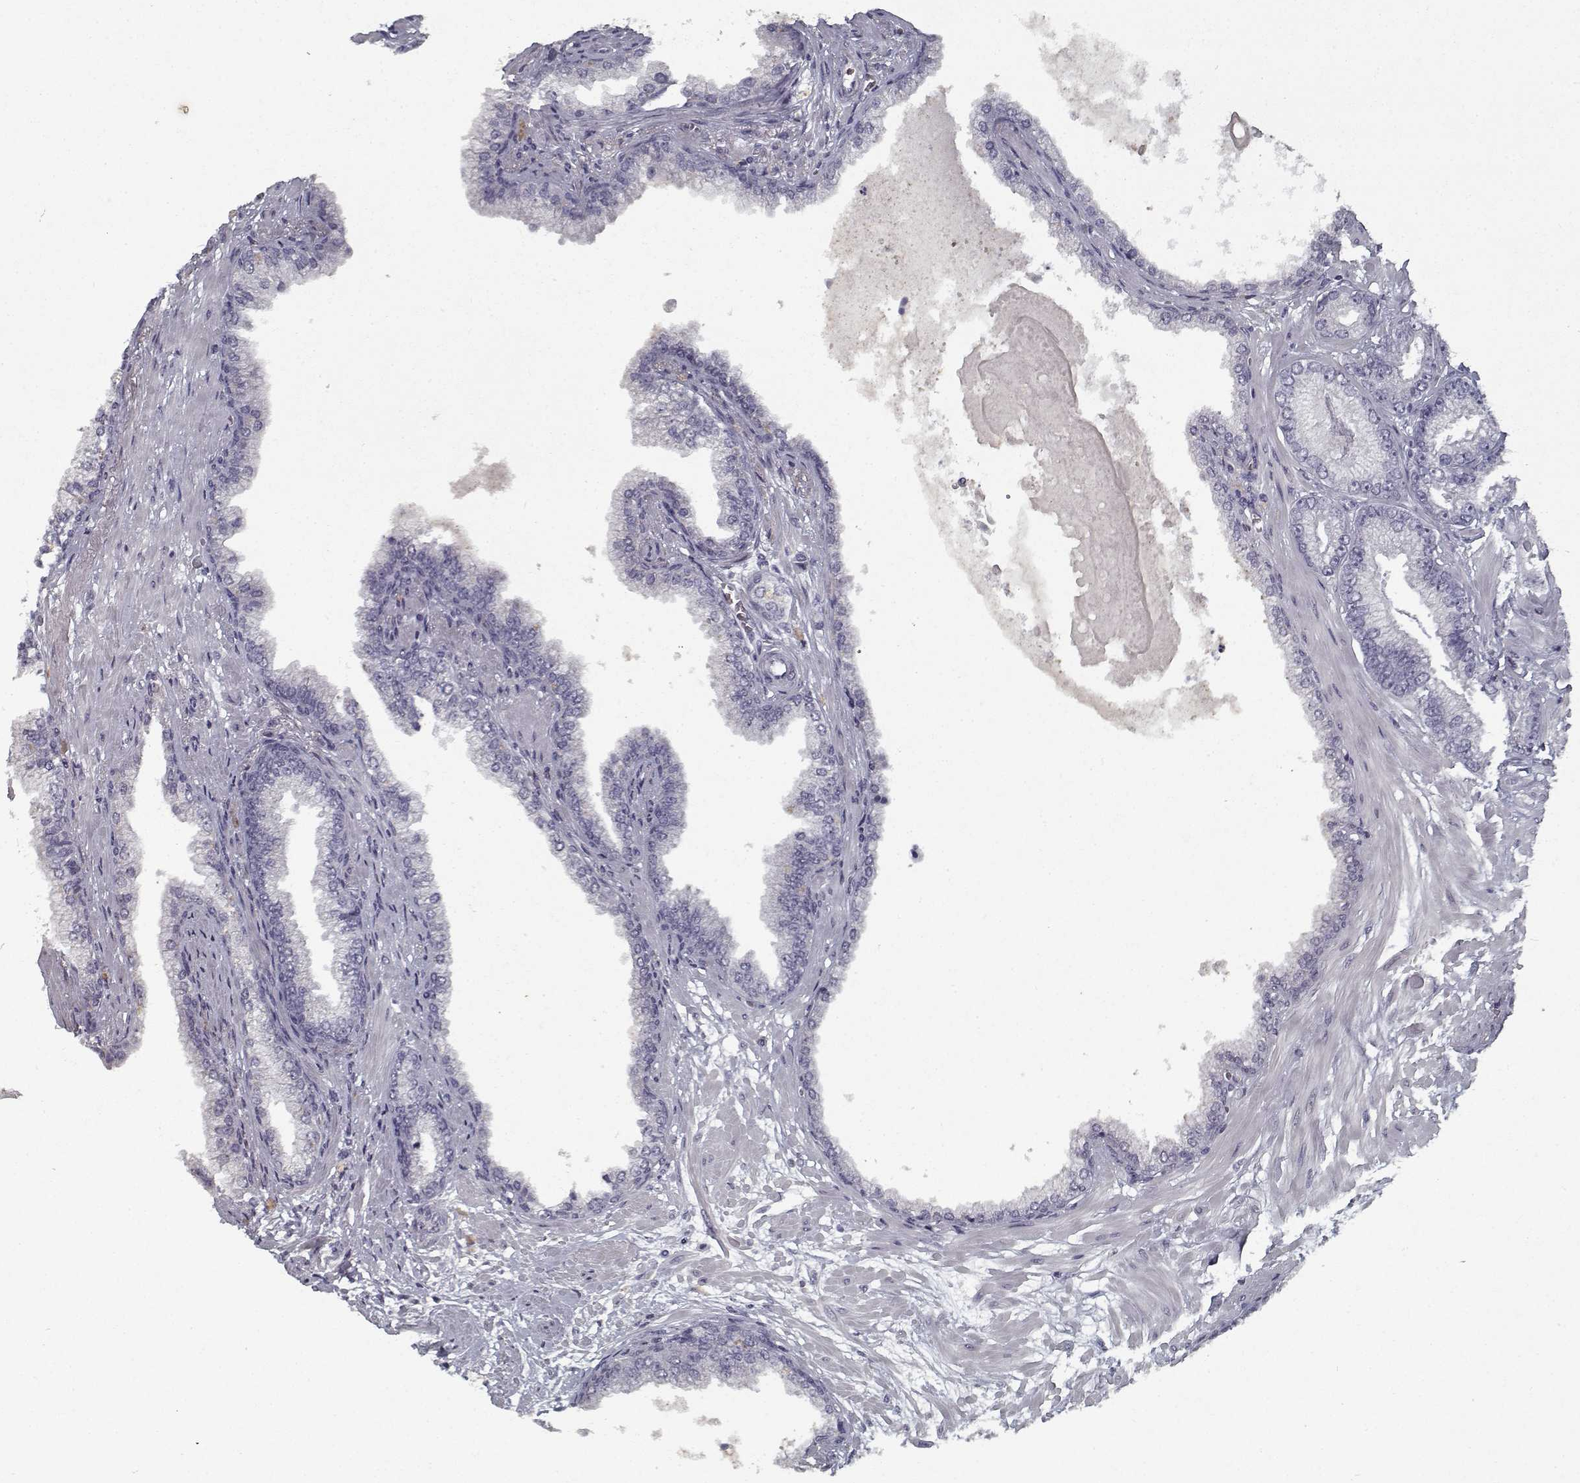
{"staining": {"intensity": "negative", "quantity": "none", "location": "none"}, "tissue": "prostate cancer", "cell_type": "Tumor cells", "image_type": "cancer", "snomed": [{"axis": "morphology", "description": "Adenocarcinoma, Low grade"}, {"axis": "topography", "description": "Prostate"}], "caption": "High magnification brightfield microscopy of adenocarcinoma (low-grade) (prostate) stained with DAB (3,3'-diaminobenzidine) (brown) and counterstained with hematoxylin (blue): tumor cells show no significant positivity.", "gene": "GAD2", "patient": {"sex": "male", "age": 64}}